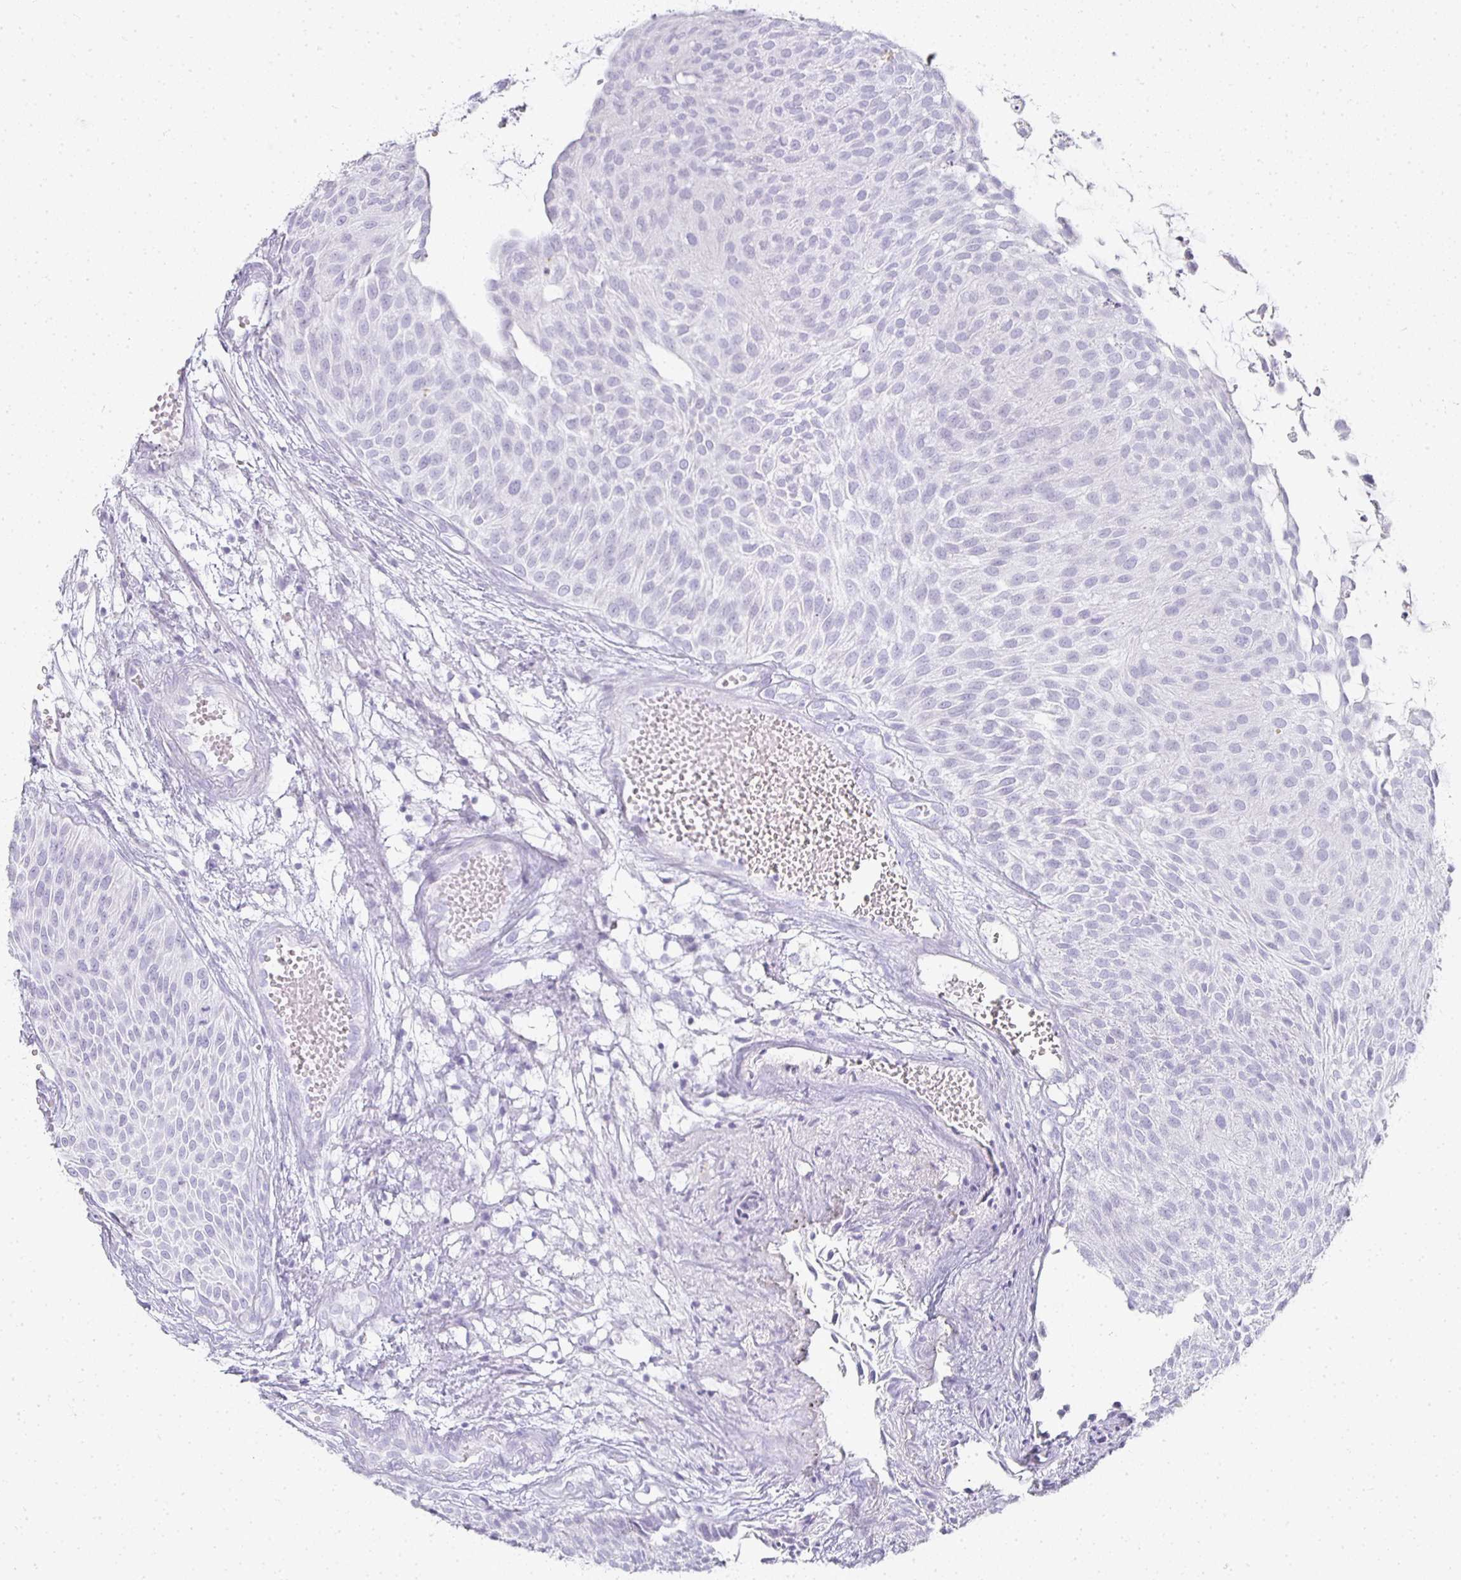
{"staining": {"intensity": "negative", "quantity": "none", "location": "none"}, "tissue": "urothelial cancer", "cell_type": "Tumor cells", "image_type": "cancer", "snomed": [{"axis": "morphology", "description": "Urothelial carcinoma, NOS"}, {"axis": "topography", "description": "Urinary bladder"}], "caption": "Urothelial cancer was stained to show a protein in brown. There is no significant staining in tumor cells. The staining is performed using DAB brown chromogen with nuclei counter-stained in using hematoxylin.", "gene": "TPSD1", "patient": {"sex": "male", "age": 84}}